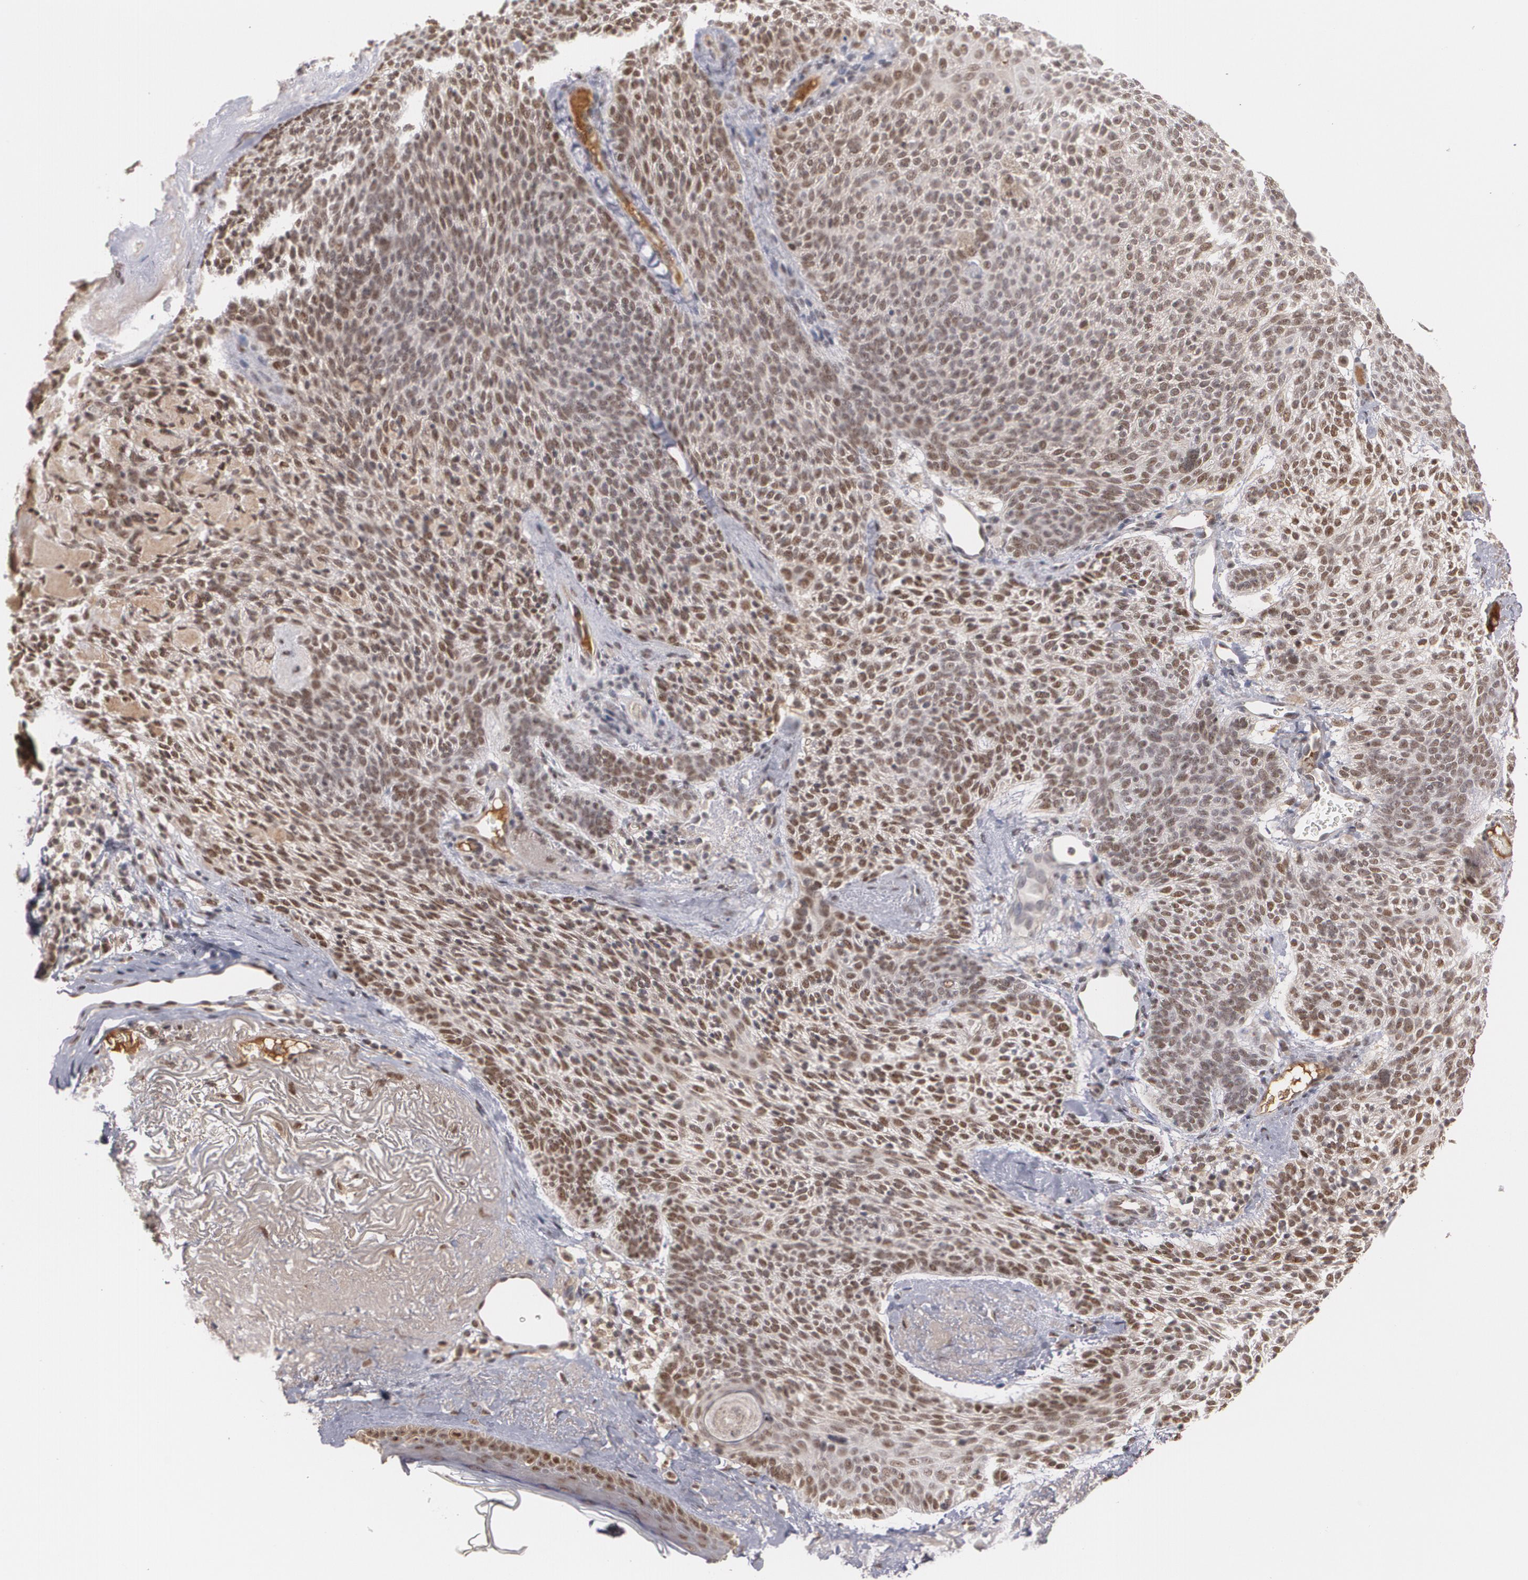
{"staining": {"intensity": "moderate", "quantity": ">75%", "location": "nuclear"}, "tissue": "skin cancer", "cell_type": "Tumor cells", "image_type": "cancer", "snomed": [{"axis": "morphology", "description": "Normal tissue, NOS"}, {"axis": "morphology", "description": "Basal cell carcinoma"}, {"axis": "topography", "description": "Skin"}], "caption": "Protein expression analysis of basal cell carcinoma (skin) reveals moderate nuclear staining in approximately >75% of tumor cells. The staining is performed using DAB (3,3'-diaminobenzidine) brown chromogen to label protein expression. The nuclei are counter-stained blue using hematoxylin.", "gene": "ZNF234", "patient": {"sex": "female", "age": 70}}